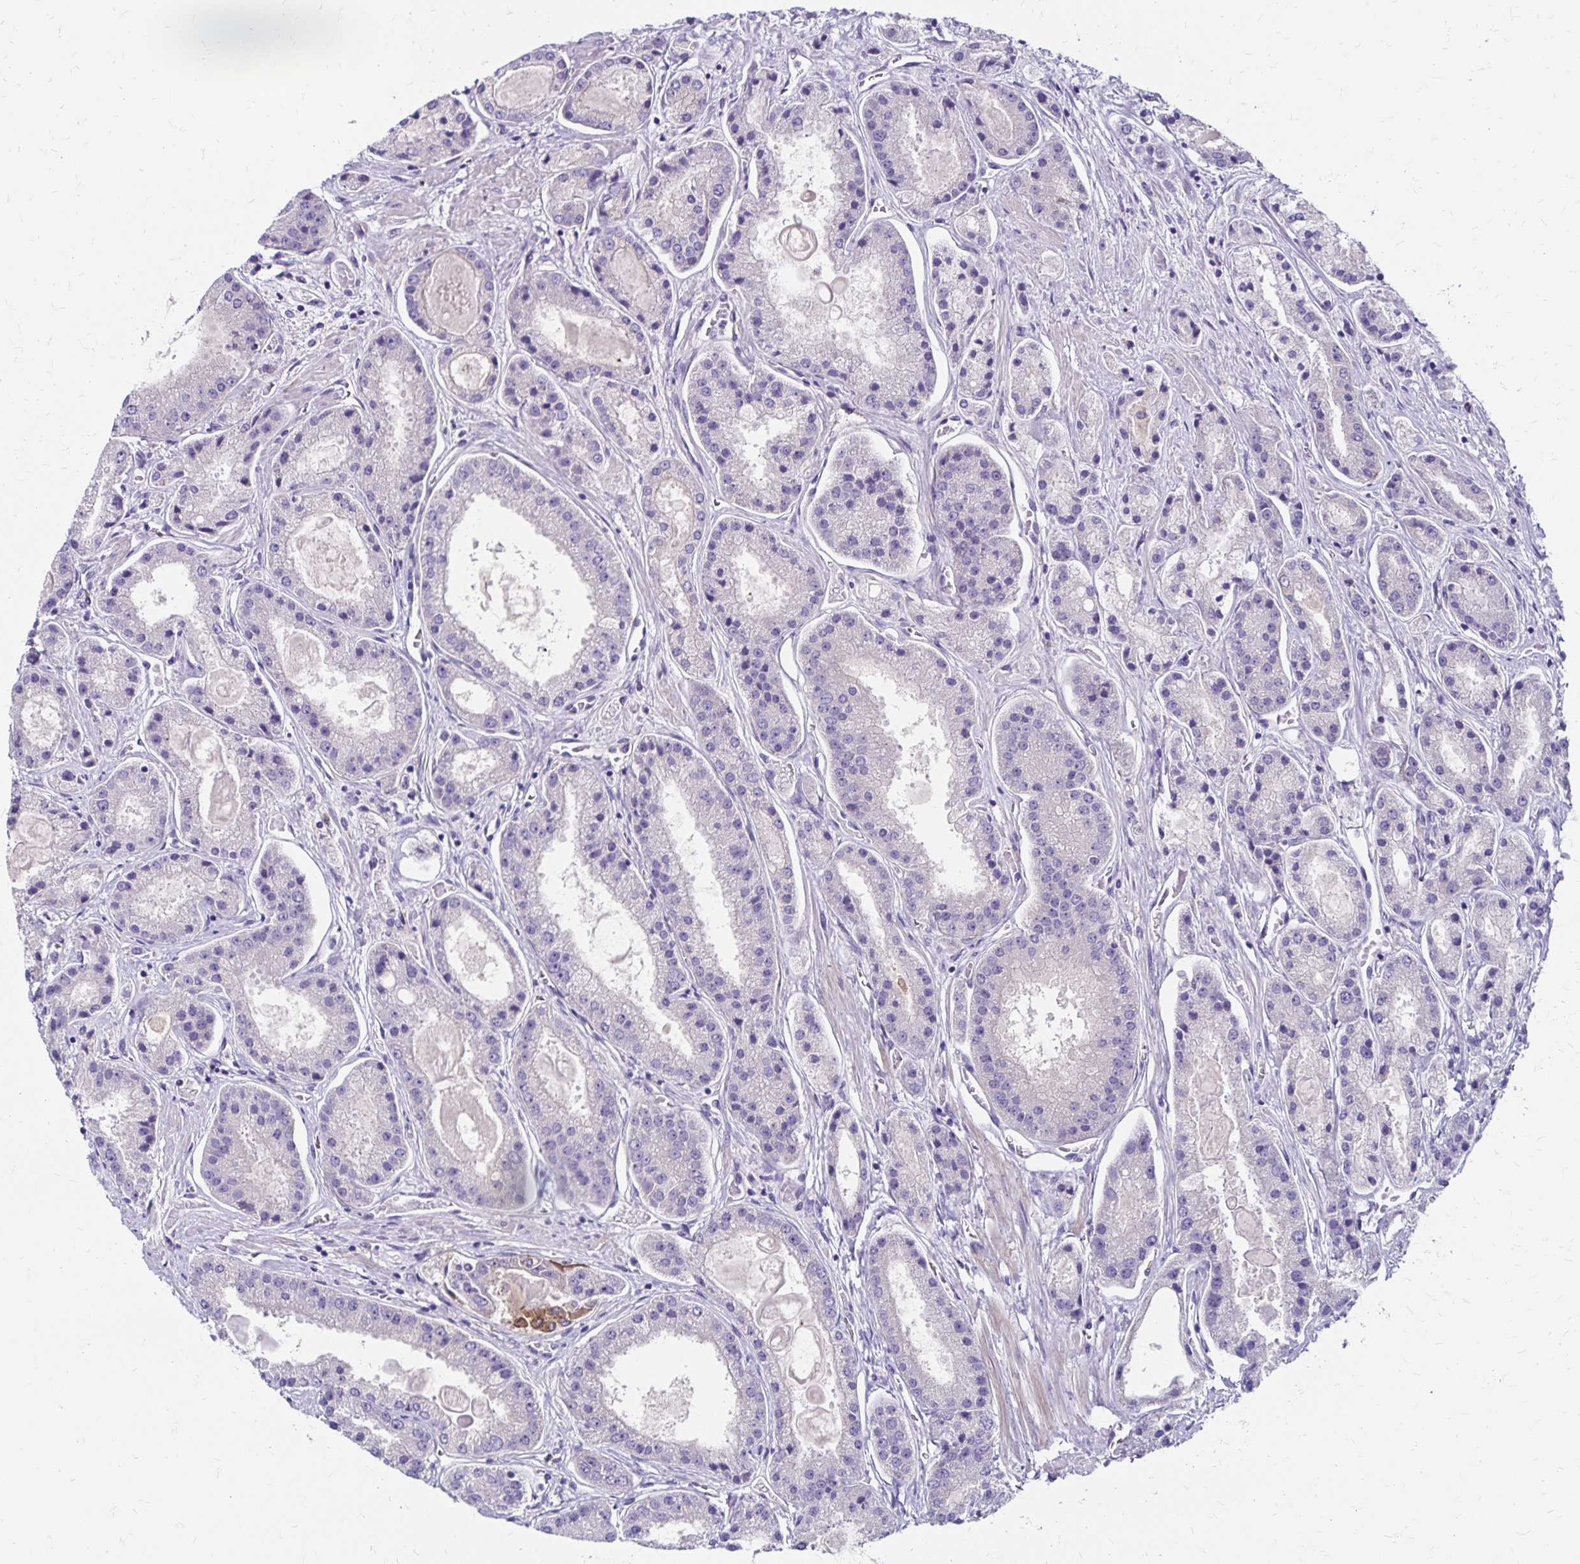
{"staining": {"intensity": "negative", "quantity": "none", "location": "none"}, "tissue": "prostate cancer", "cell_type": "Tumor cells", "image_type": "cancer", "snomed": [{"axis": "morphology", "description": "Adenocarcinoma, High grade"}, {"axis": "topography", "description": "Prostate"}], "caption": "Immunohistochemistry of human prostate cancer demonstrates no expression in tumor cells.", "gene": "TNS3", "patient": {"sex": "male", "age": 67}}